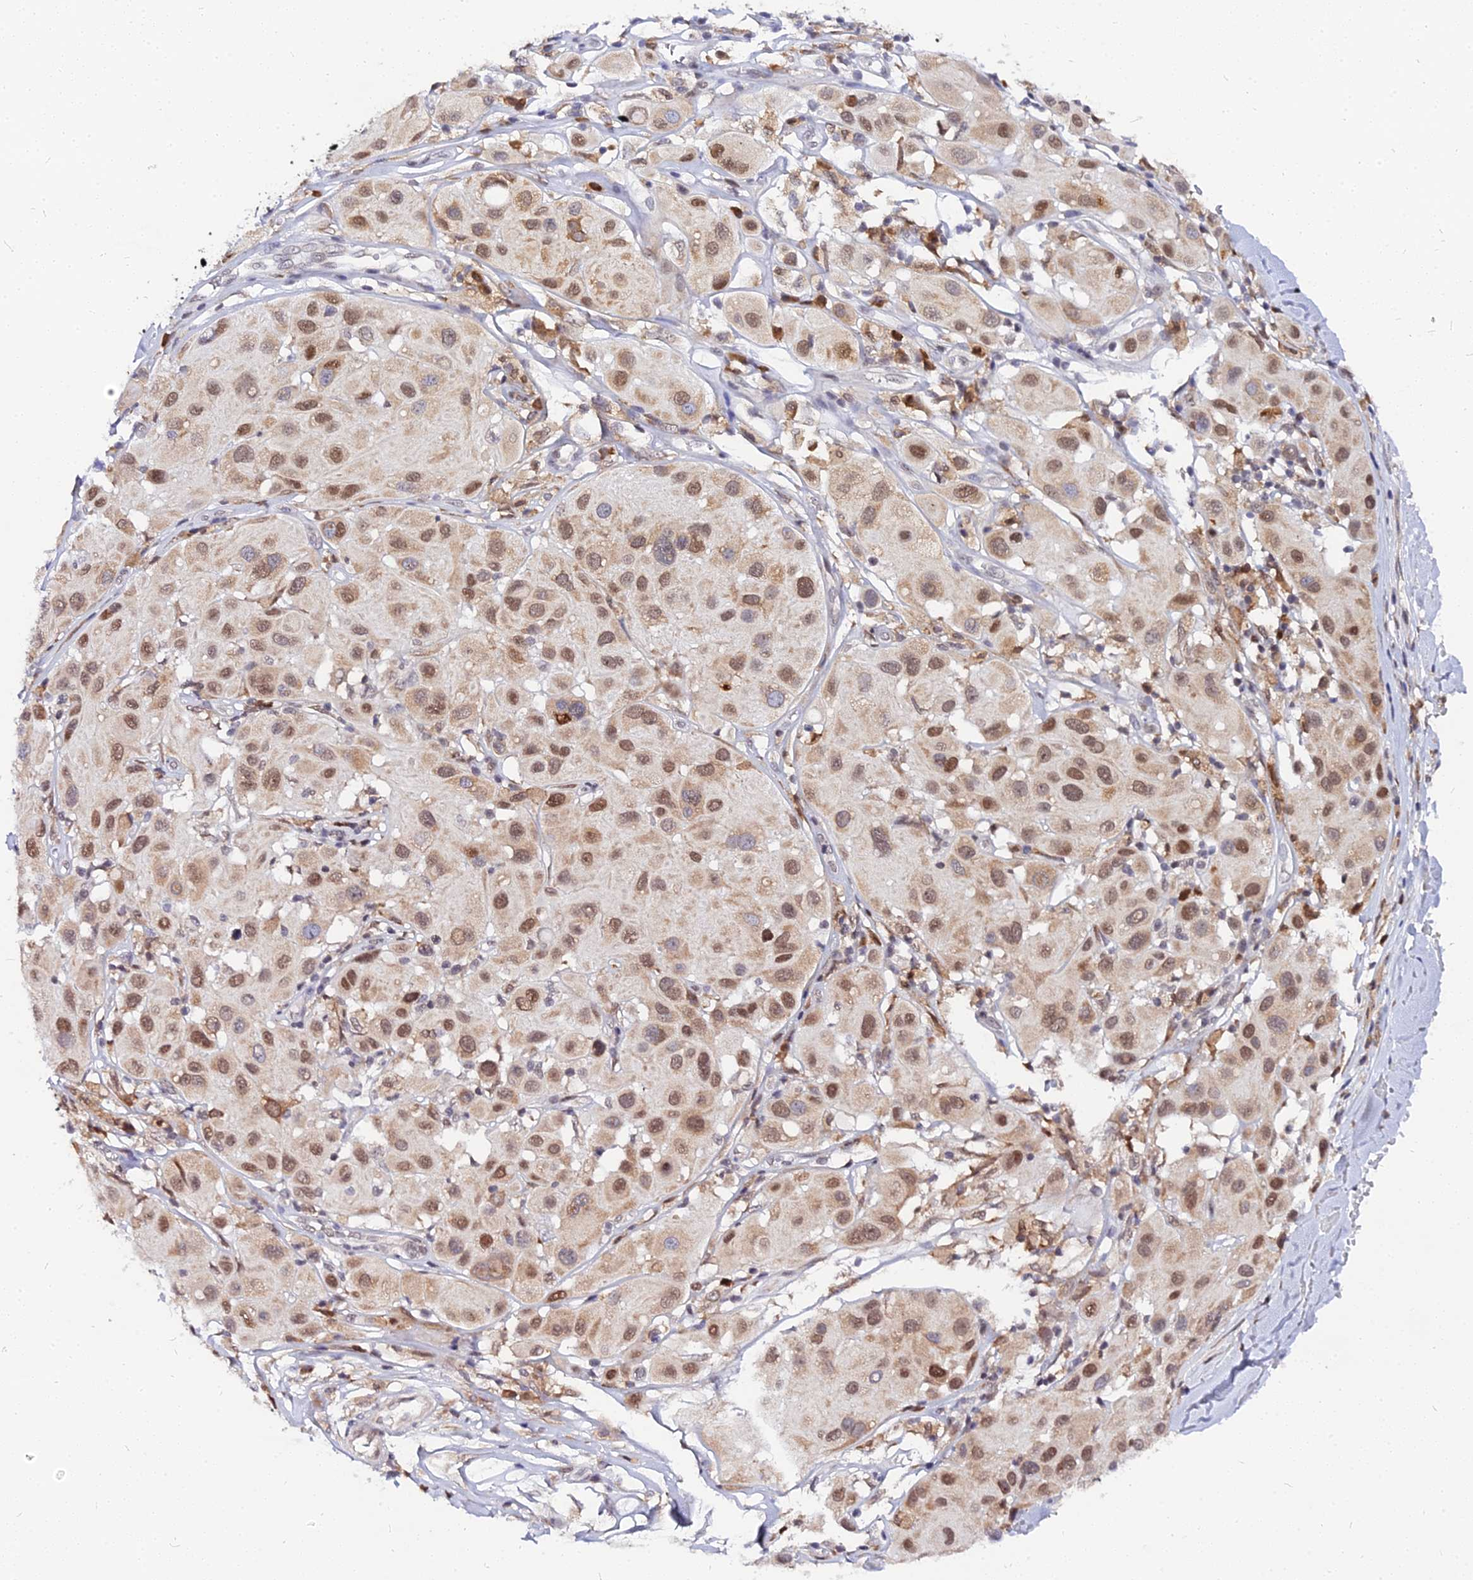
{"staining": {"intensity": "moderate", "quantity": ">75%", "location": "nuclear"}, "tissue": "melanoma", "cell_type": "Tumor cells", "image_type": "cancer", "snomed": [{"axis": "morphology", "description": "Malignant melanoma, Metastatic site"}, {"axis": "topography", "description": "Skin"}], "caption": "Malignant melanoma (metastatic site) stained with a brown dye displays moderate nuclear positive expression in about >75% of tumor cells.", "gene": "RNF121", "patient": {"sex": "male", "age": 41}}